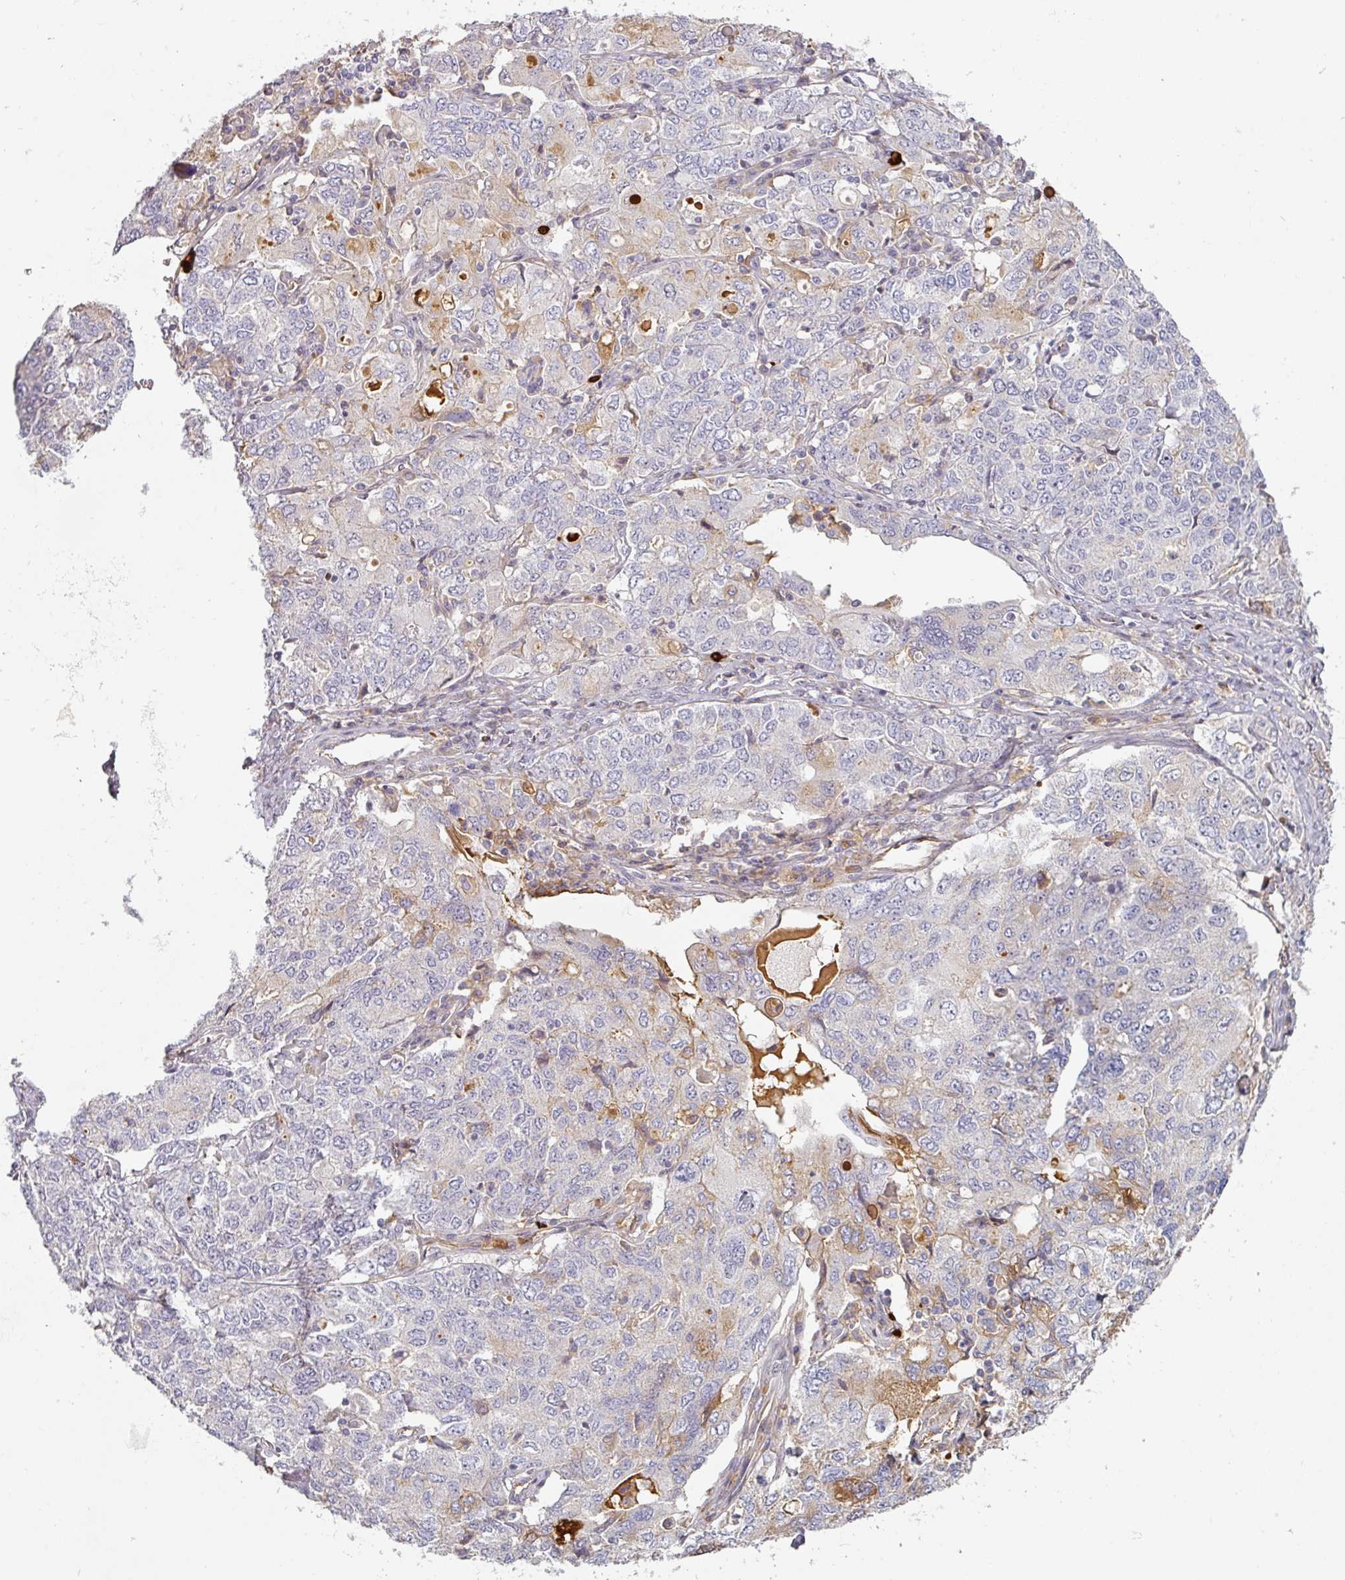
{"staining": {"intensity": "negative", "quantity": "none", "location": "none"}, "tissue": "ovarian cancer", "cell_type": "Tumor cells", "image_type": "cancer", "snomed": [{"axis": "morphology", "description": "Carcinoma, endometroid"}, {"axis": "topography", "description": "Ovary"}], "caption": "Tumor cells show no significant positivity in ovarian cancer. The staining is performed using DAB (3,3'-diaminobenzidine) brown chromogen with nuclei counter-stained in using hematoxylin.", "gene": "CEP78", "patient": {"sex": "female", "age": 62}}